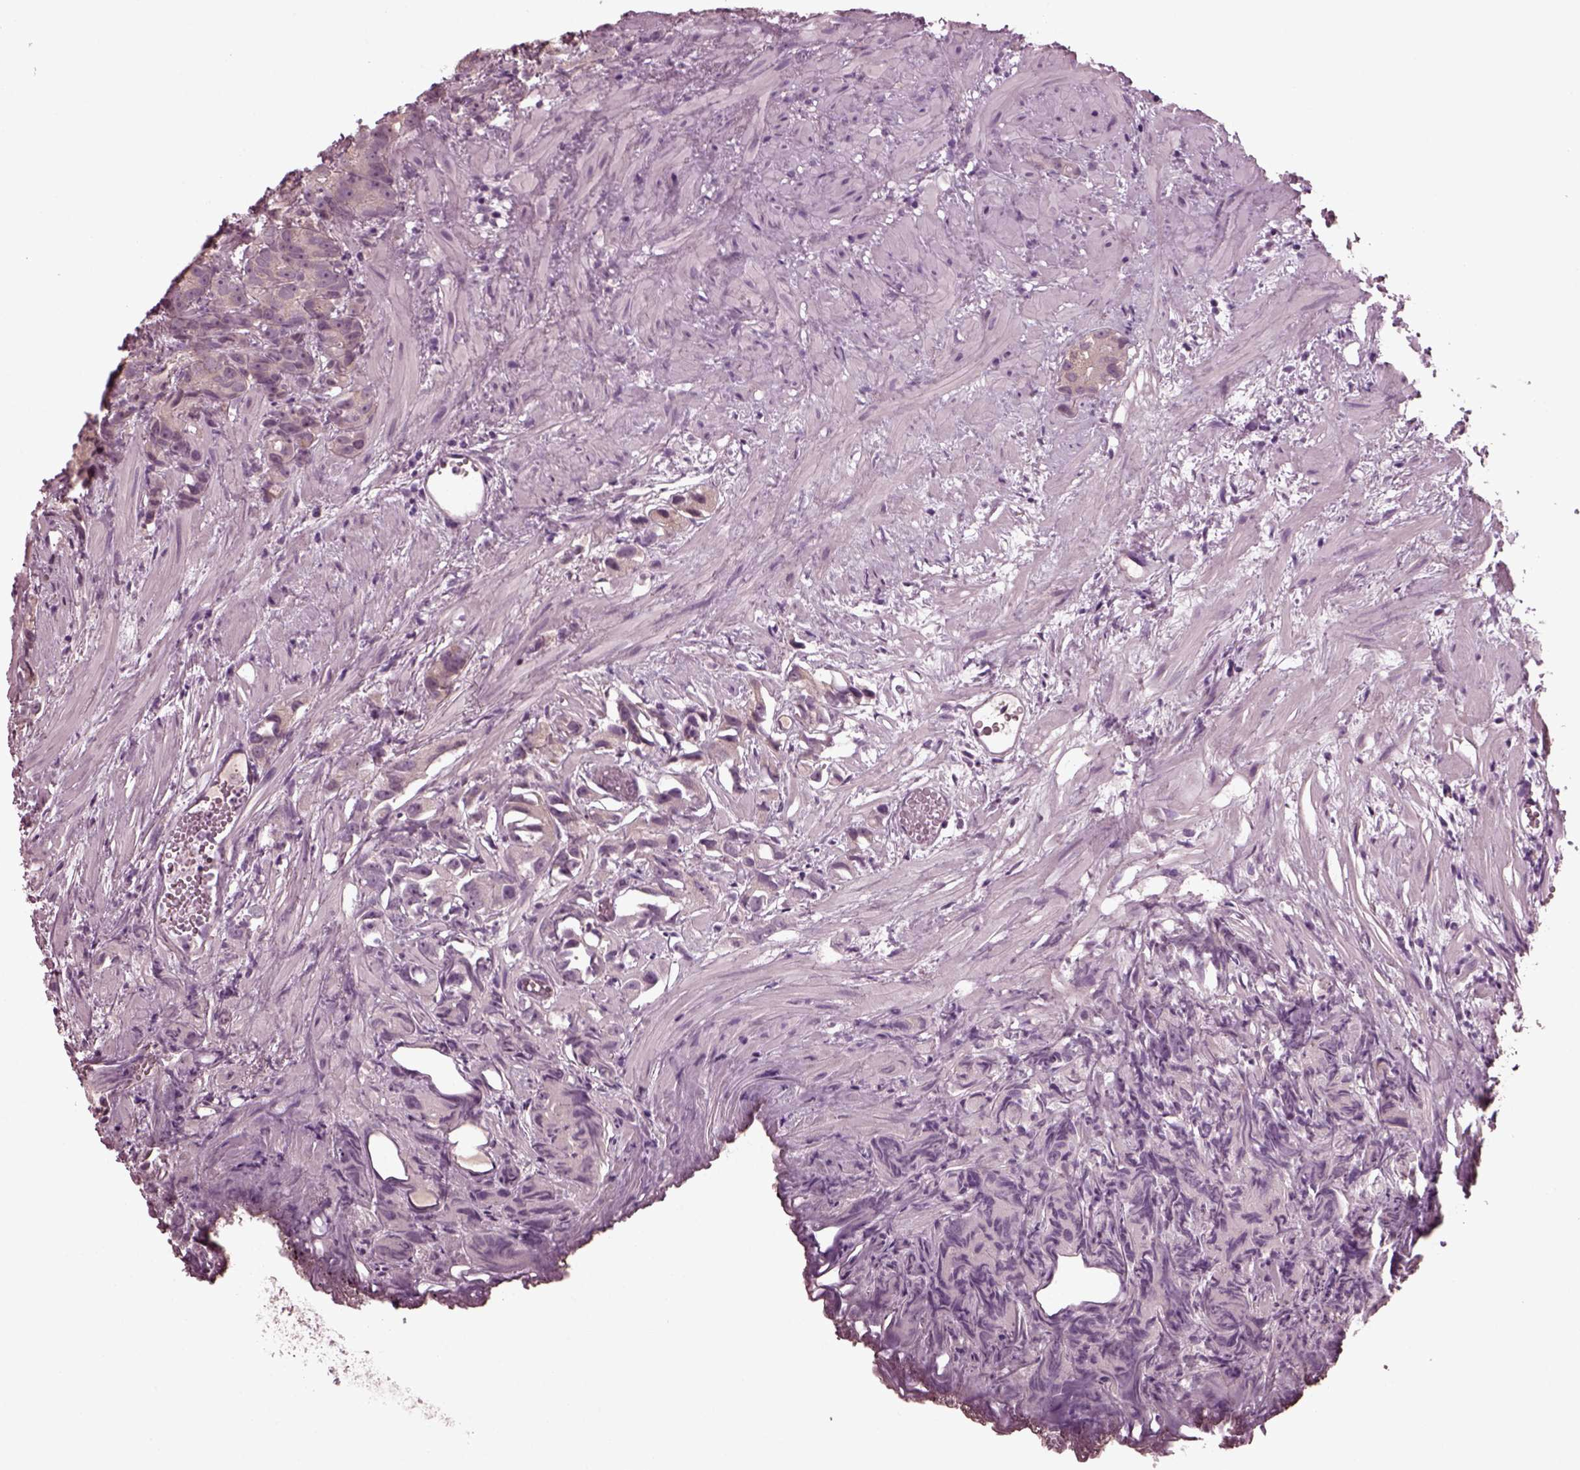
{"staining": {"intensity": "negative", "quantity": "none", "location": "none"}, "tissue": "prostate cancer", "cell_type": "Tumor cells", "image_type": "cancer", "snomed": [{"axis": "morphology", "description": "Adenocarcinoma, High grade"}, {"axis": "topography", "description": "Prostate"}], "caption": "Immunohistochemical staining of human prostate cancer (adenocarcinoma (high-grade)) shows no significant expression in tumor cells. (DAB immunohistochemistry (IHC) with hematoxylin counter stain).", "gene": "CLCN4", "patient": {"sex": "male", "age": 90}}